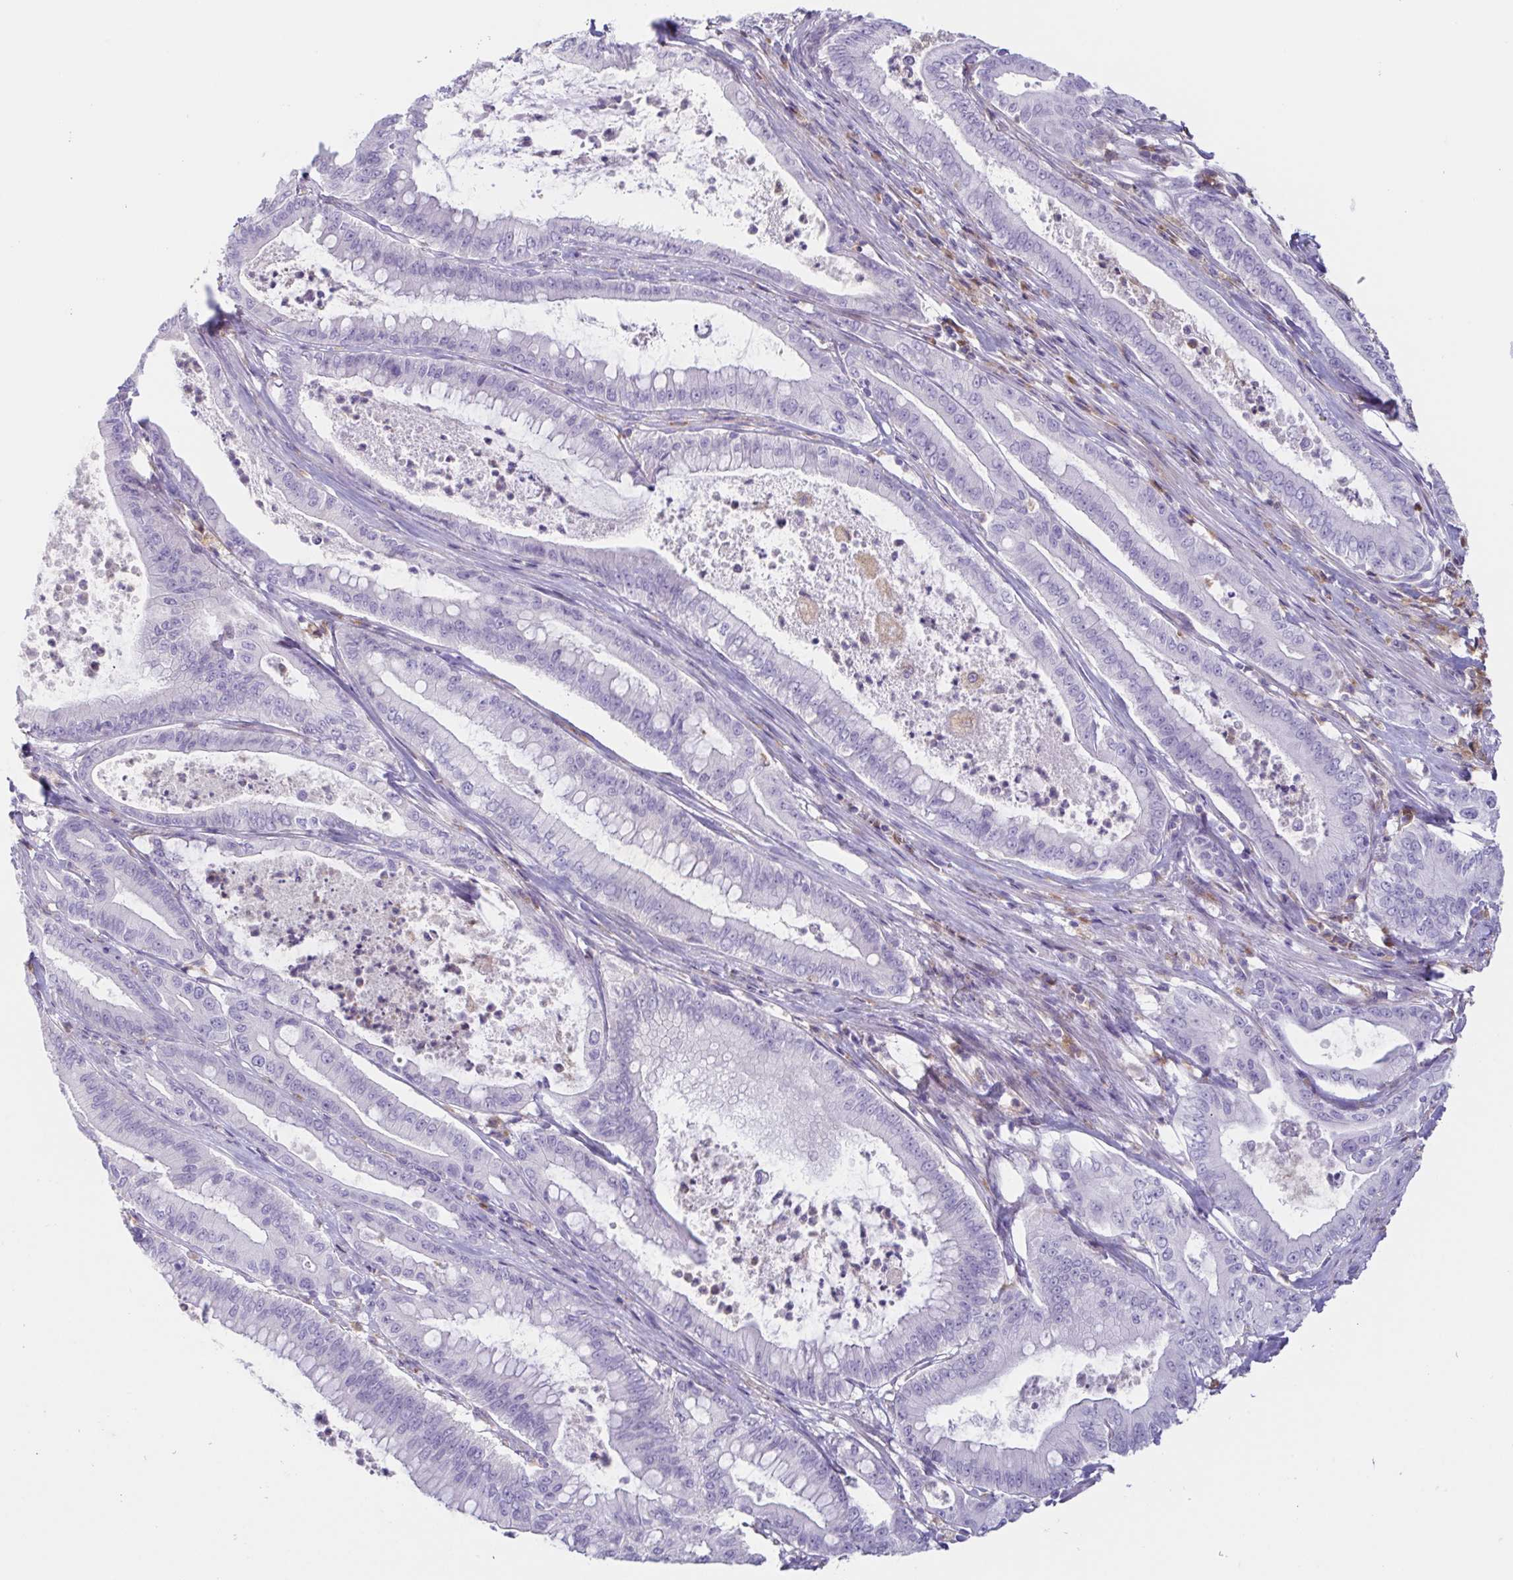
{"staining": {"intensity": "negative", "quantity": "none", "location": "none"}, "tissue": "pancreatic cancer", "cell_type": "Tumor cells", "image_type": "cancer", "snomed": [{"axis": "morphology", "description": "Adenocarcinoma, NOS"}, {"axis": "topography", "description": "Pancreas"}], "caption": "An immunohistochemistry micrograph of adenocarcinoma (pancreatic) is shown. There is no staining in tumor cells of adenocarcinoma (pancreatic).", "gene": "ATP6V1G2", "patient": {"sex": "male", "age": 71}}